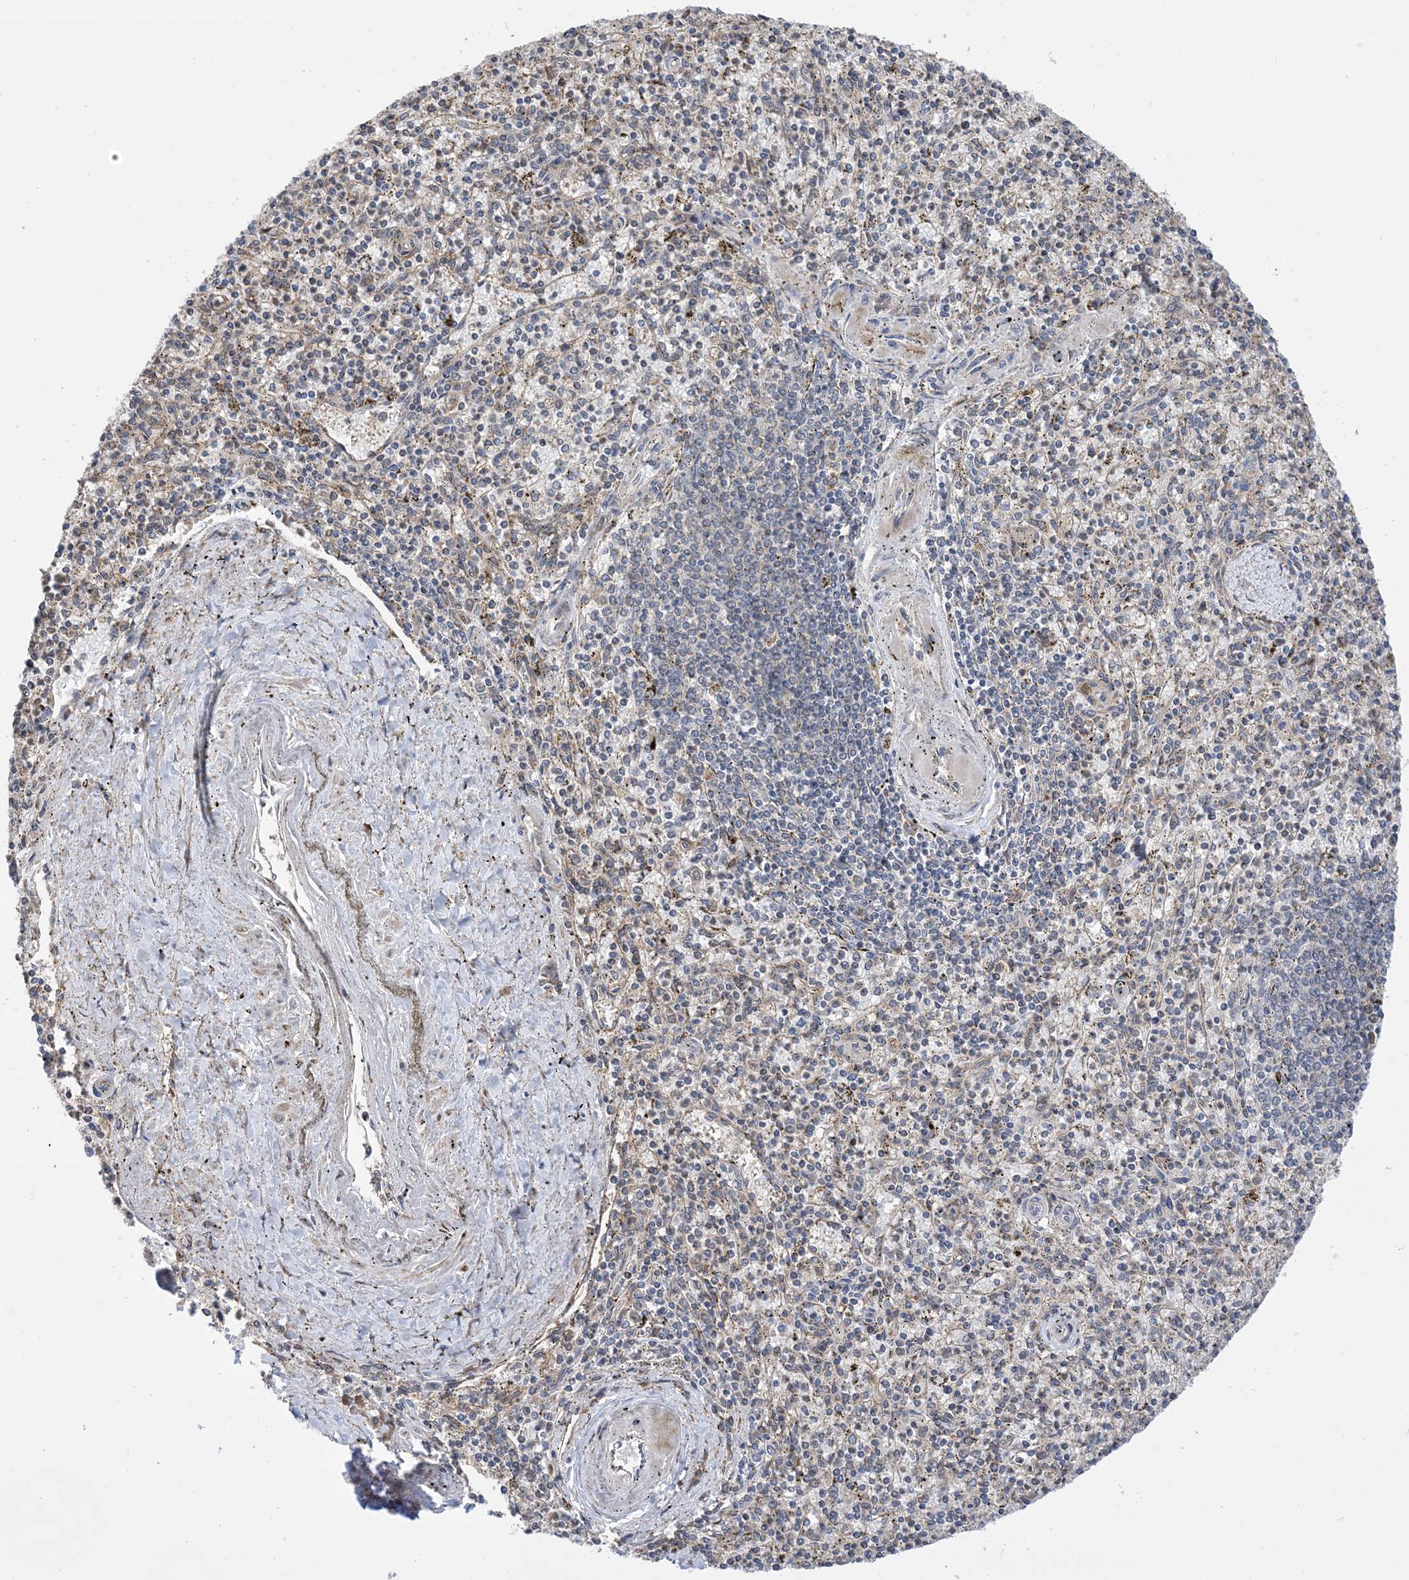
{"staining": {"intensity": "weak", "quantity": "<25%", "location": "cytoplasmic/membranous"}, "tissue": "spleen", "cell_type": "Cells in red pulp", "image_type": "normal", "snomed": [{"axis": "morphology", "description": "Normal tissue, NOS"}, {"axis": "topography", "description": "Spleen"}], "caption": "Cells in red pulp are negative for protein expression in normal human spleen. Brightfield microscopy of IHC stained with DAB (brown) and hematoxylin (blue), captured at high magnification.", "gene": "CLEC16A", "patient": {"sex": "male", "age": 72}}